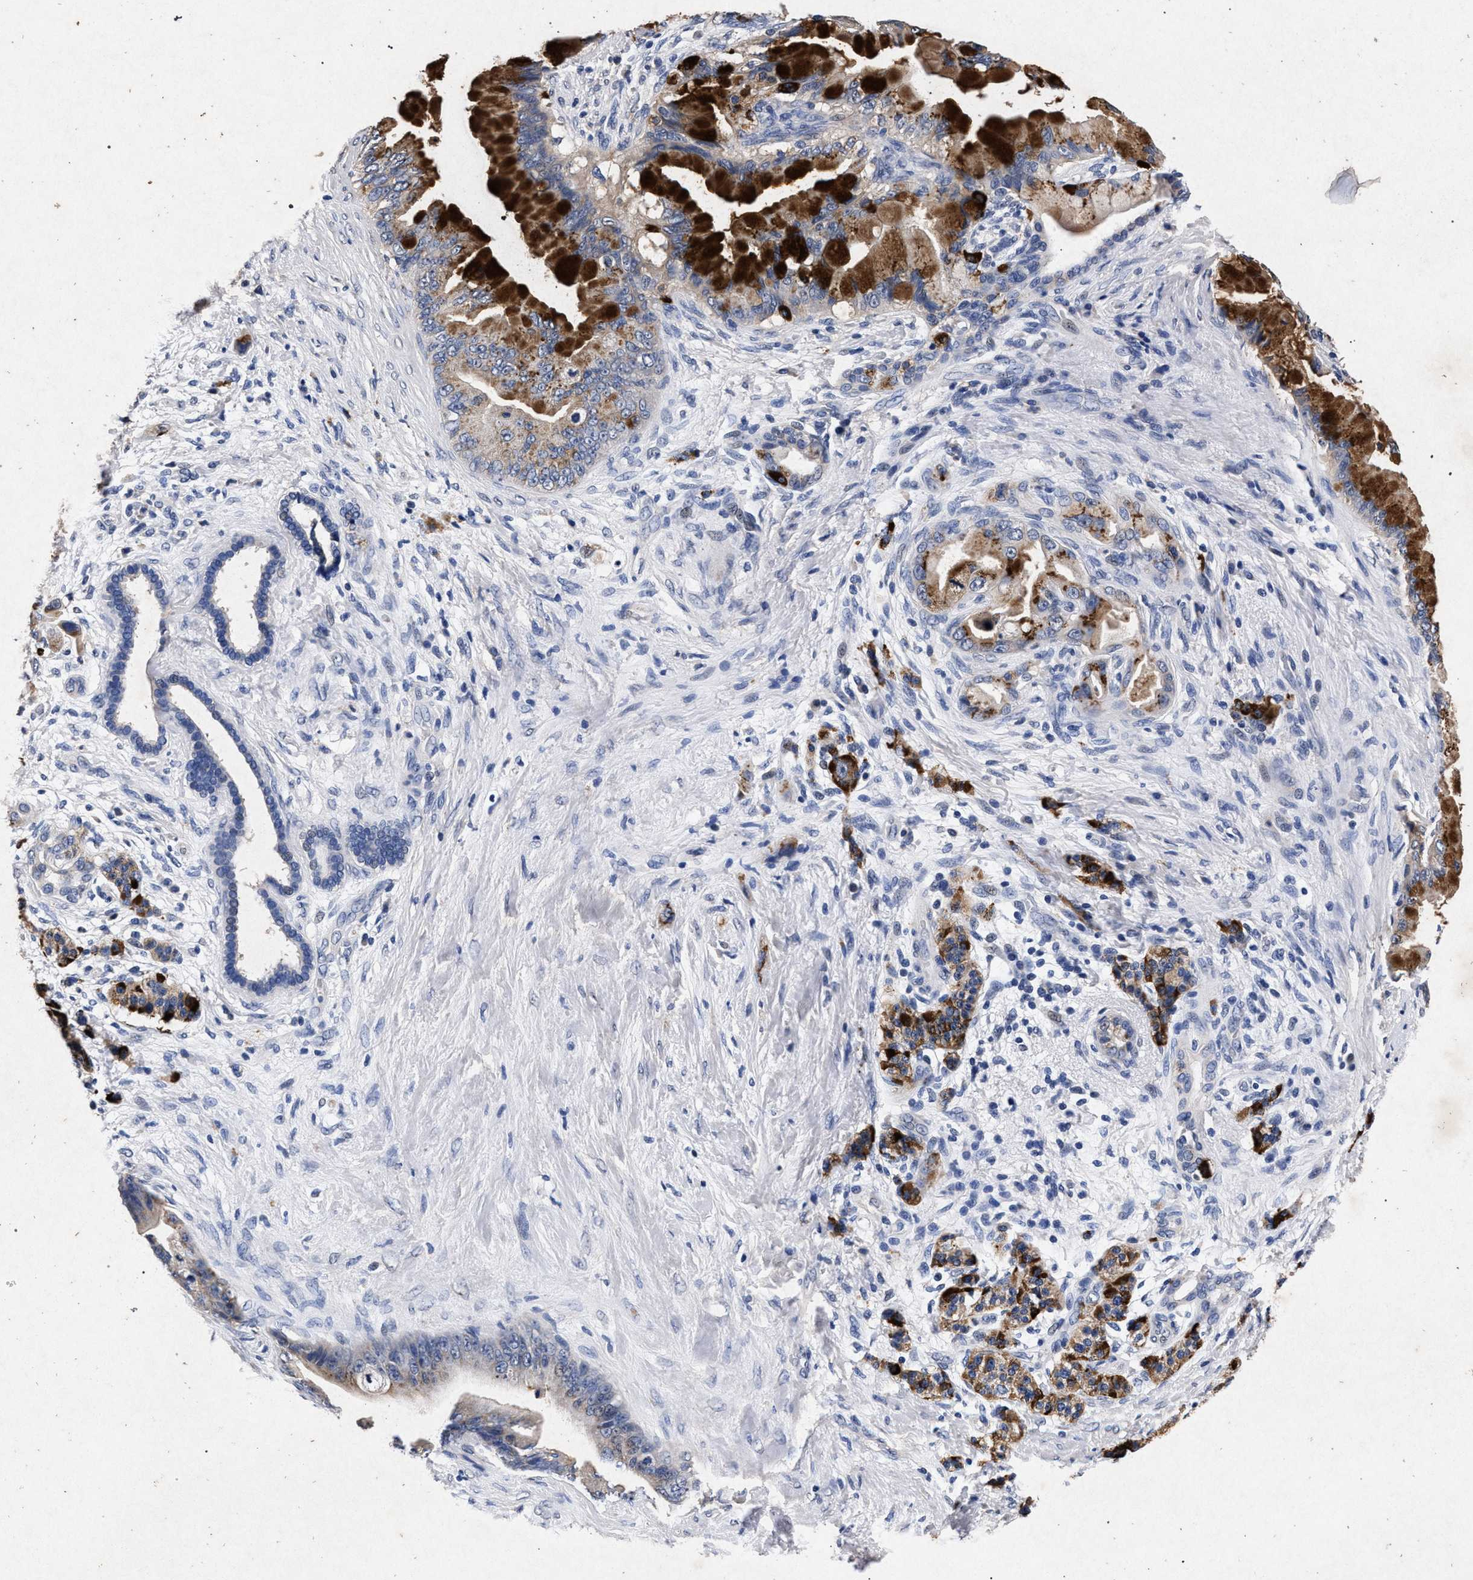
{"staining": {"intensity": "moderate", "quantity": ">75%", "location": "cytoplasmic/membranous"}, "tissue": "pancreatic cancer", "cell_type": "Tumor cells", "image_type": "cancer", "snomed": [{"axis": "morphology", "description": "Adenocarcinoma, NOS"}, {"axis": "topography", "description": "Pancreas"}], "caption": "Protein staining exhibits moderate cytoplasmic/membranous staining in about >75% of tumor cells in pancreatic adenocarcinoma.", "gene": "ATP1A2", "patient": {"sex": "male", "age": 59}}